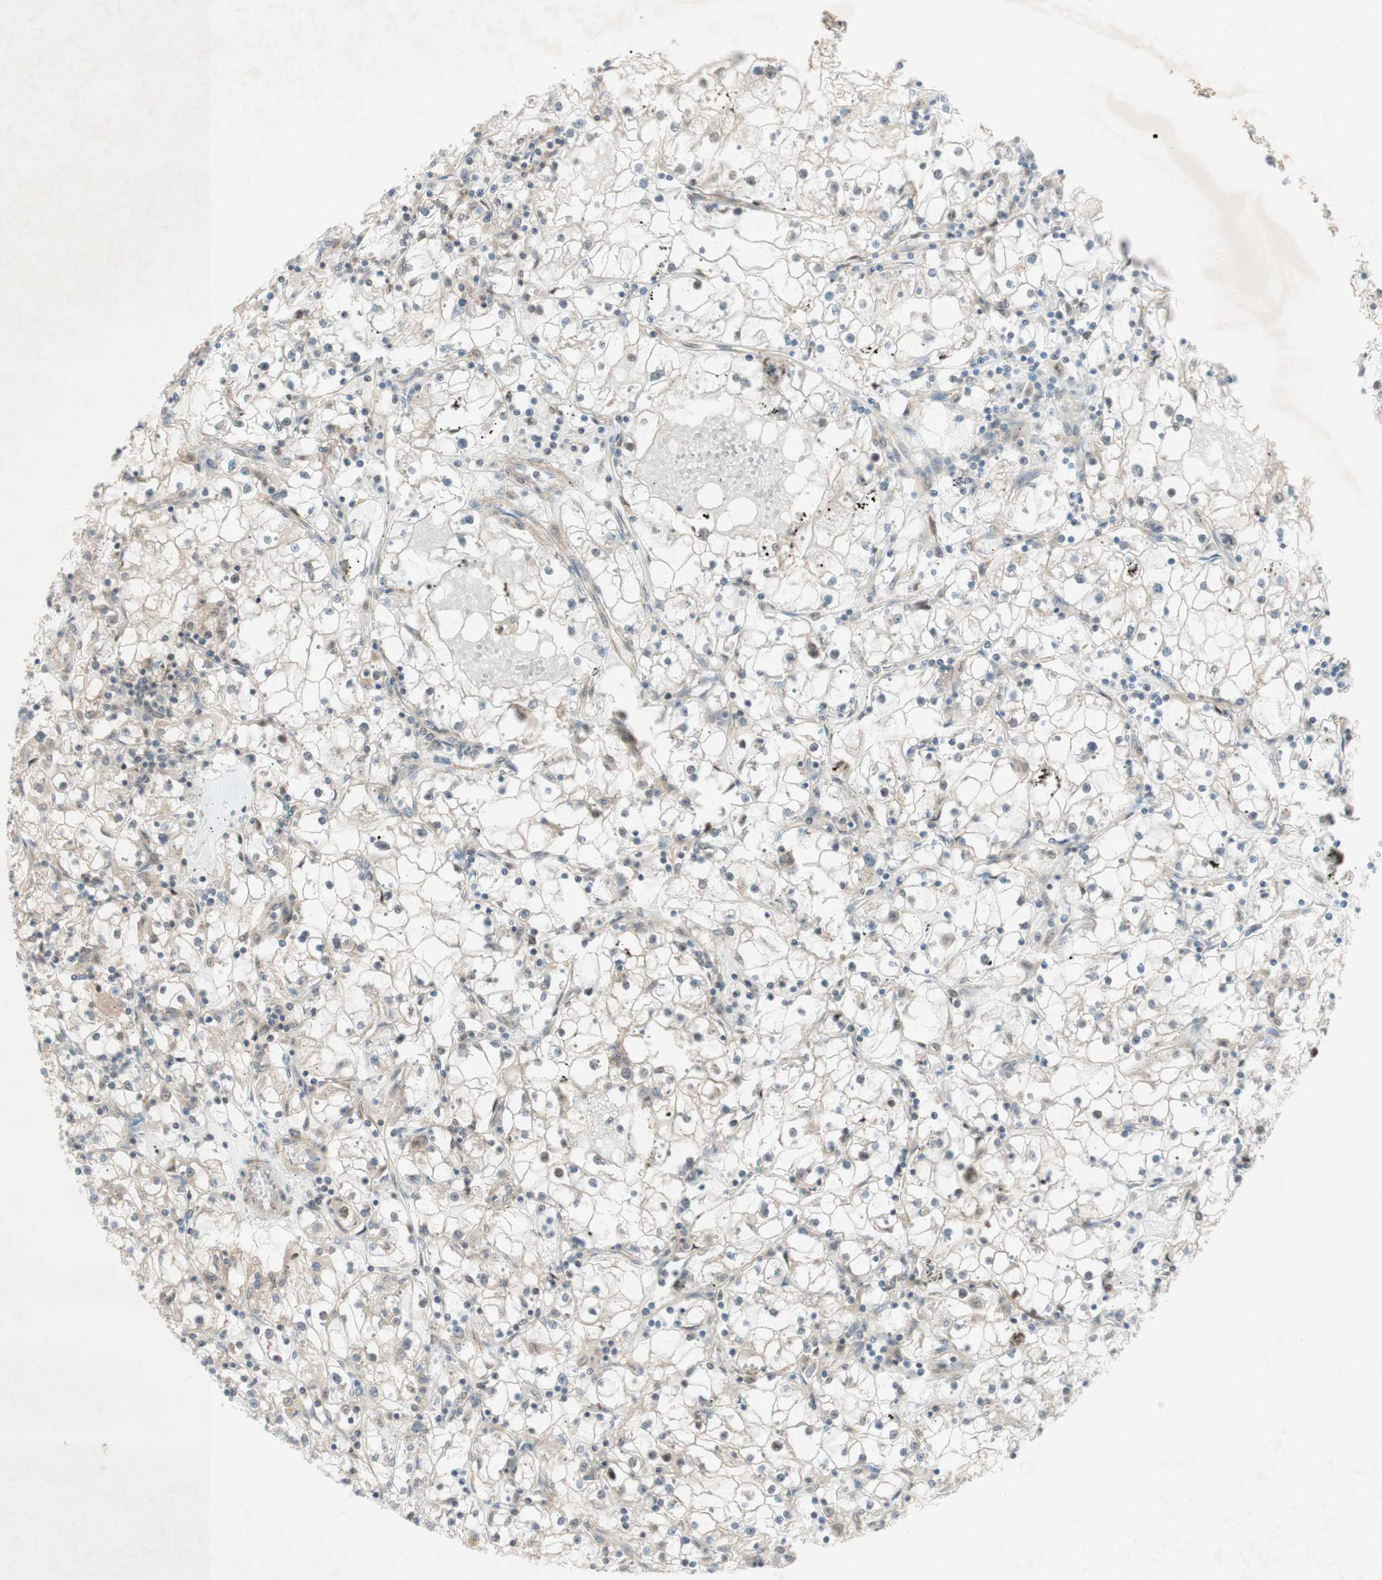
{"staining": {"intensity": "weak", "quantity": "<25%", "location": "nuclear"}, "tissue": "renal cancer", "cell_type": "Tumor cells", "image_type": "cancer", "snomed": [{"axis": "morphology", "description": "Adenocarcinoma, NOS"}, {"axis": "topography", "description": "Kidney"}], "caption": "Immunohistochemistry (IHC) histopathology image of human renal cancer (adenocarcinoma) stained for a protein (brown), which exhibits no expression in tumor cells. The staining is performed using DAB brown chromogen with nuclei counter-stained in using hematoxylin.", "gene": "RFNG", "patient": {"sex": "male", "age": 56}}